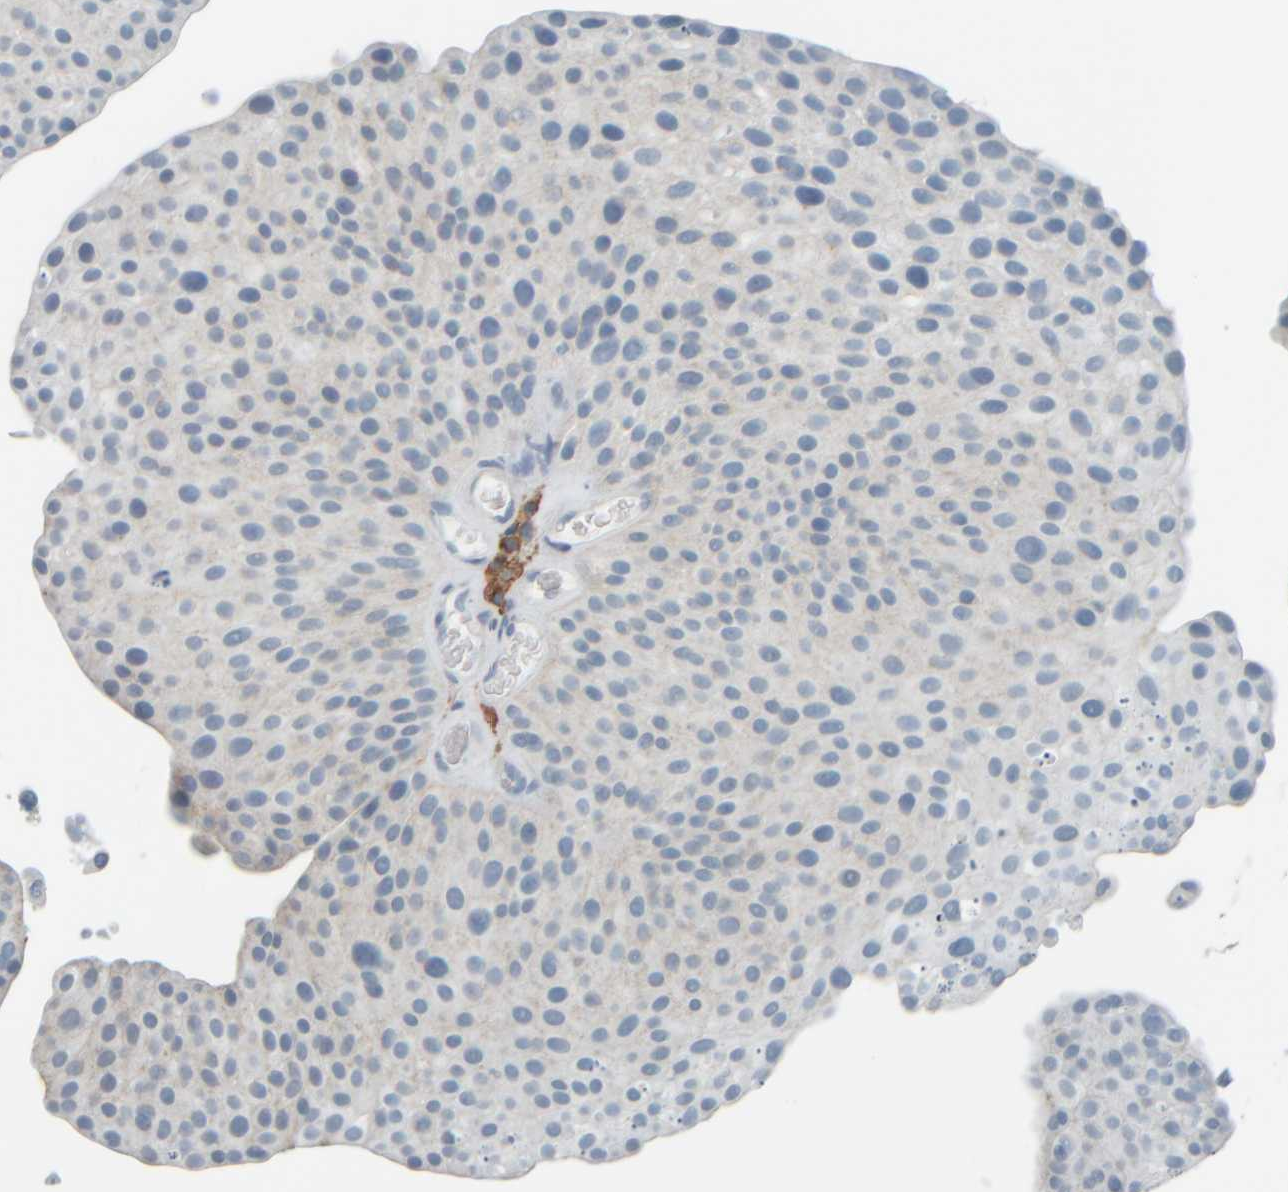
{"staining": {"intensity": "negative", "quantity": "none", "location": "none"}, "tissue": "urothelial cancer", "cell_type": "Tumor cells", "image_type": "cancer", "snomed": [{"axis": "morphology", "description": "Urothelial carcinoma, Low grade"}, {"axis": "topography", "description": "Smooth muscle"}, {"axis": "topography", "description": "Urinary bladder"}], "caption": "Immunohistochemistry micrograph of neoplastic tissue: human low-grade urothelial carcinoma stained with DAB (3,3'-diaminobenzidine) exhibits no significant protein expression in tumor cells. The staining is performed using DAB brown chromogen with nuclei counter-stained in using hematoxylin.", "gene": "TPSAB1", "patient": {"sex": "male", "age": 60}}